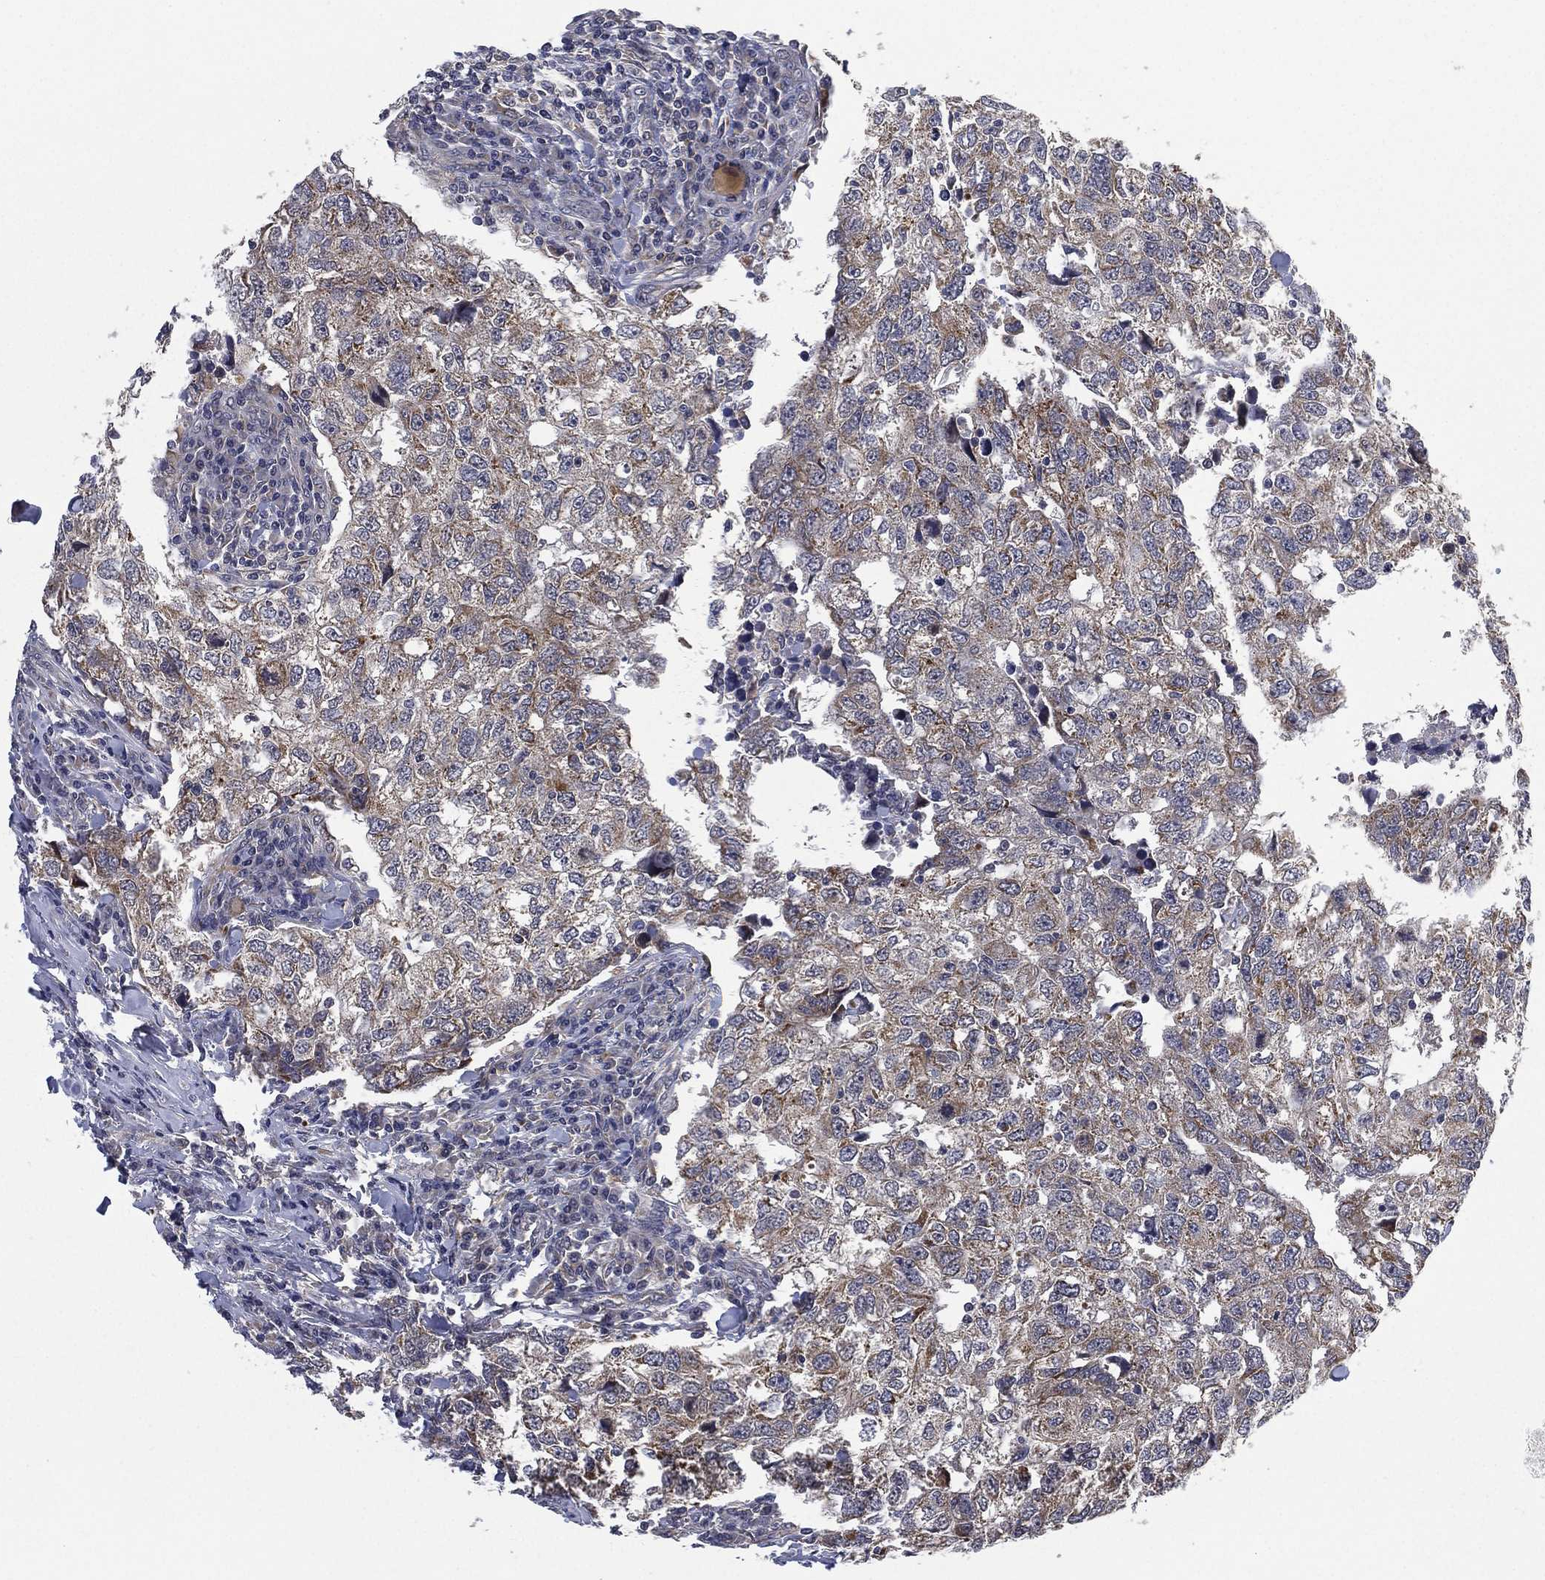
{"staining": {"intensity": "weak", "quantity": "<25%", "location": "cytoplasmic/membranous"}, "tissue": "breast cancer", "cell_type": "Tumor cells", "image_type": "cancer", "snomed": [{"axis": "morphology", "description": "Duct carcinoma"}, {"axis": "topography", "description": "Breast"}], "caption": "There is no significant positivity in tumor cells of breast cancer.", "gene": "SELENOO", "patient": {"sex": "female", "age": 30}}